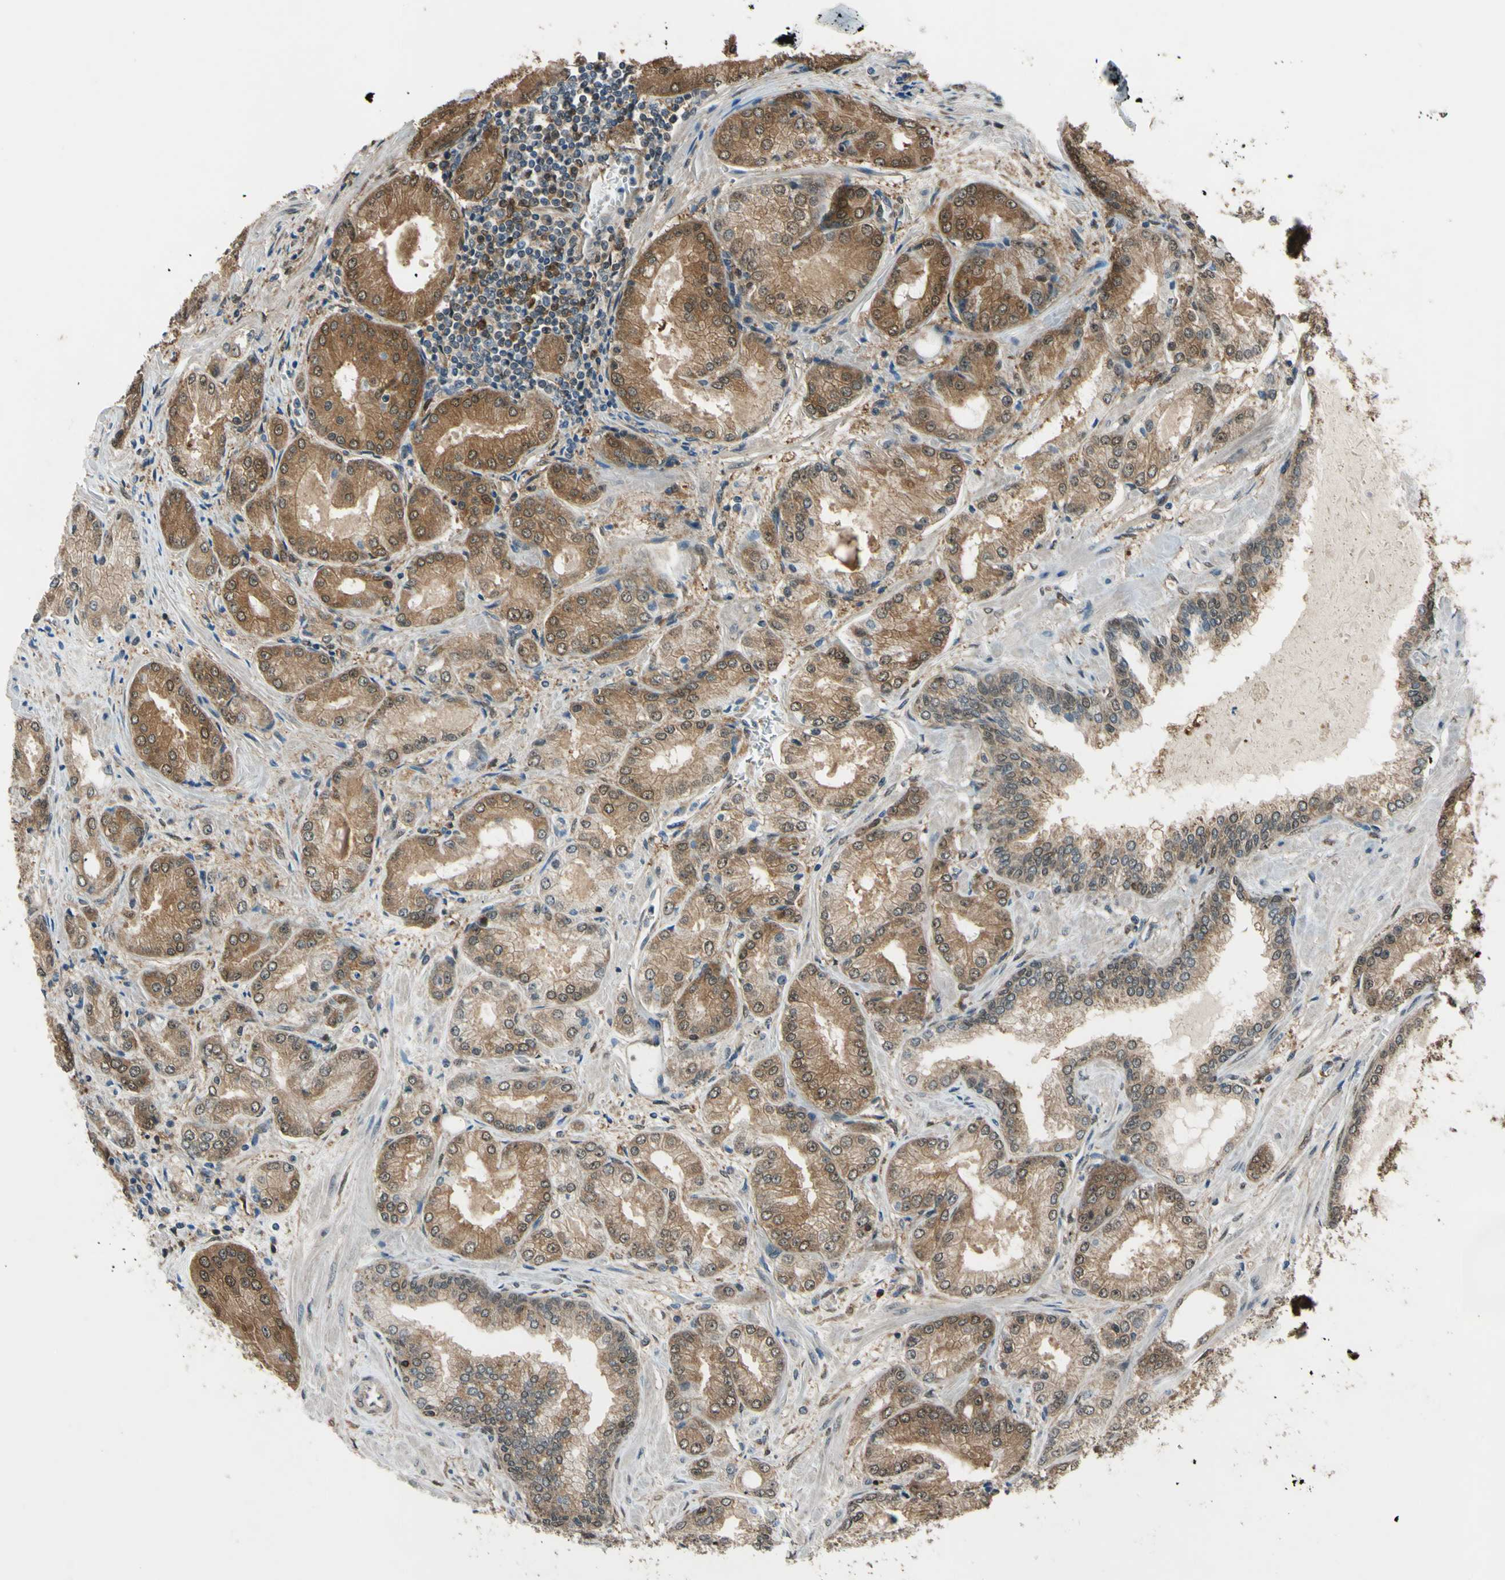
{"staining": {"intensity": "strong", "quantity": ">75%", "location": "cytoplasmic/membranous"}, "tissue": "prostate cancer", "cell_type": "Tumor cells", "image_type": "cancer", "snomed": [{"axis": "morphology", "description": "Adenocarcinoma, High grade"}, {"axis": "topography", "description": "Prostate"}], "caption": "Prostate cancer tissue exhibits strong cytoplasmic/membranous expression in about >75% of tumor cells (DAB IHC with brightfield microscopy, high magnification).", "gene": "YWHAQ", "patient": {"sex": "male", "age": 59}}